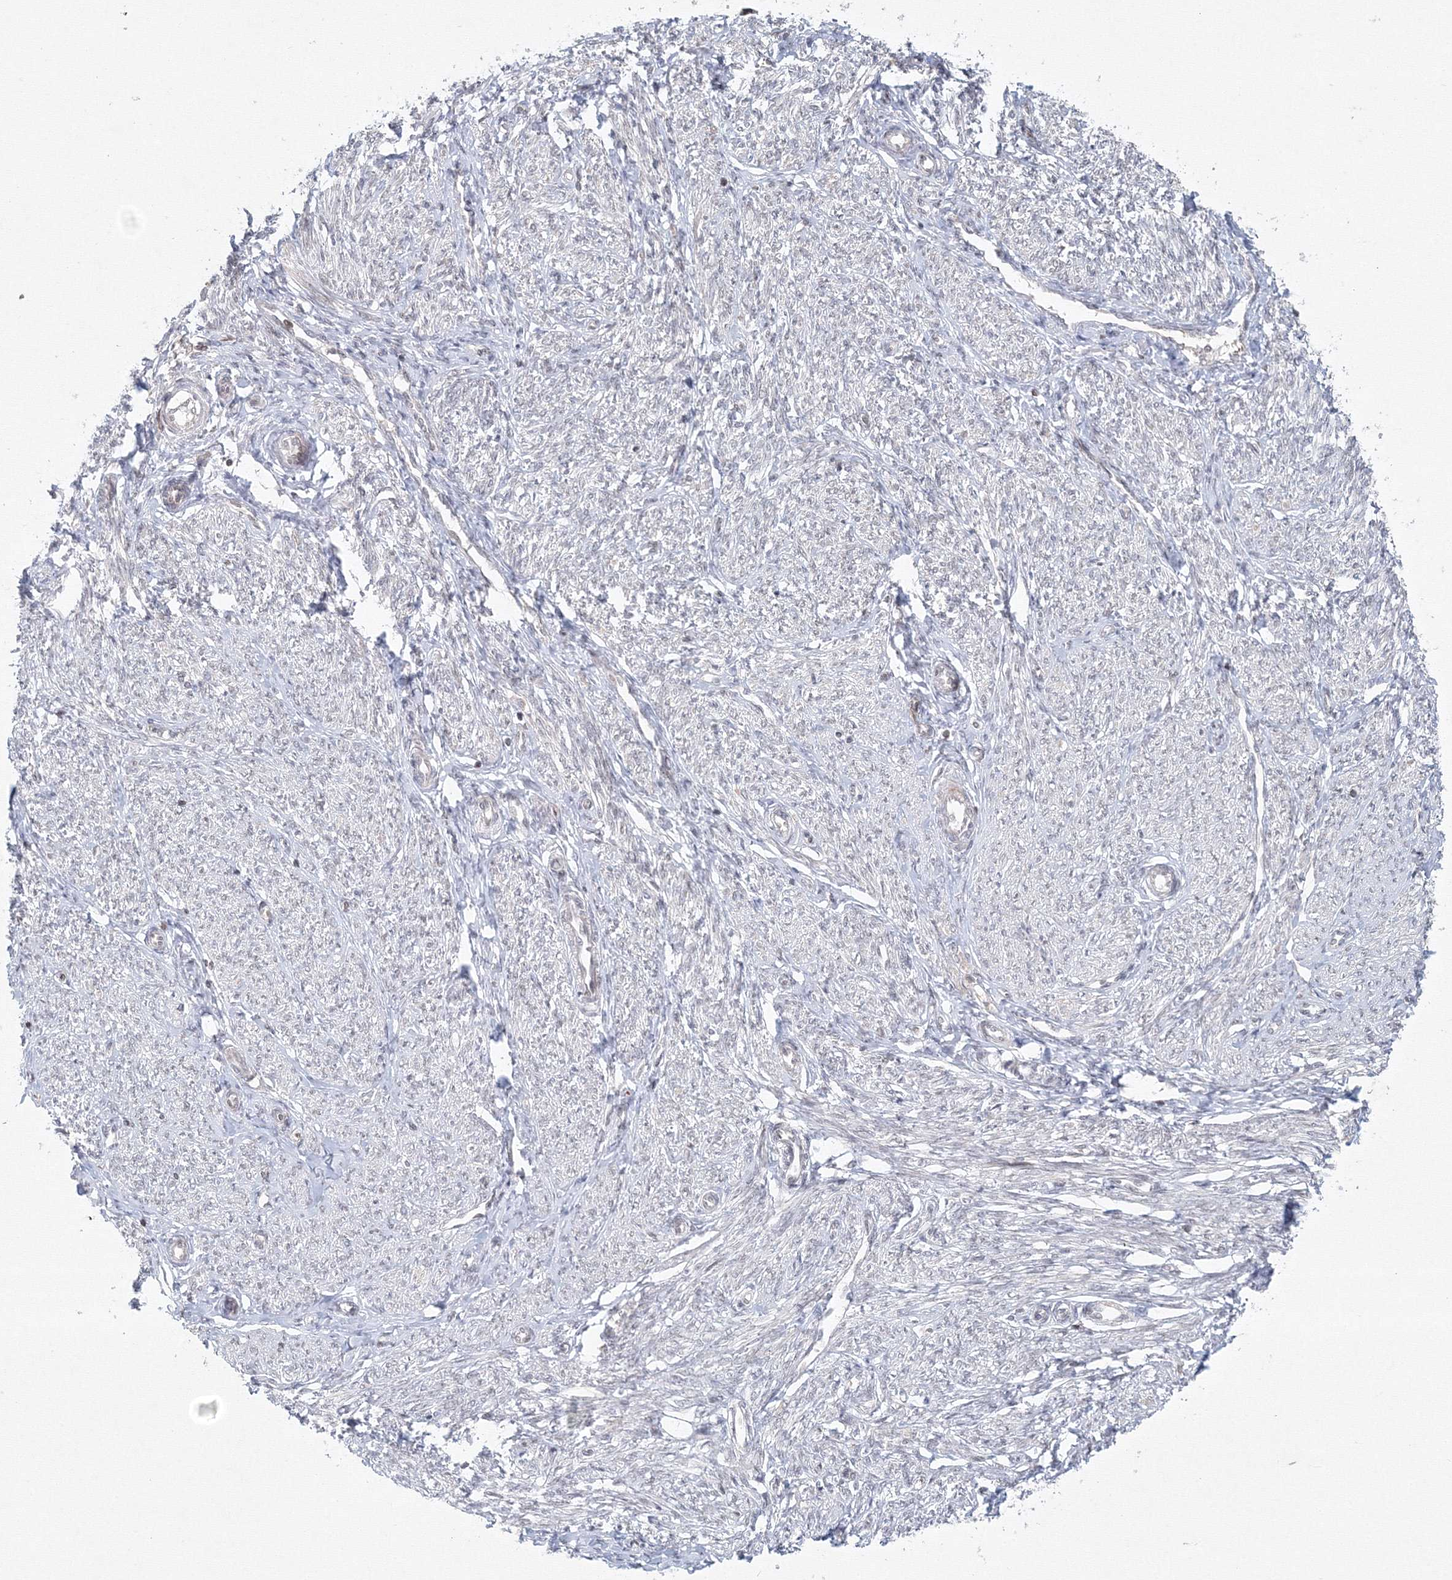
{"staining": {"intensity": "negative", "quantity": "none", "location": "none"}, "tissue": "endometrium", "cell_type": "Cells in endometrial stroma", "image_type": "normal", "snomed": [{"axis": "morphology", "description": "Normal tissue, NOS"}, {"axis": "topography", "description": "Endometrium"}], "caption": "Protein analysis of unremarkable endometrium displays no significant staining in cells in endometrial stroma.", "gene": "KIF4A", "patient": {"sex": "female", "age": 72}}